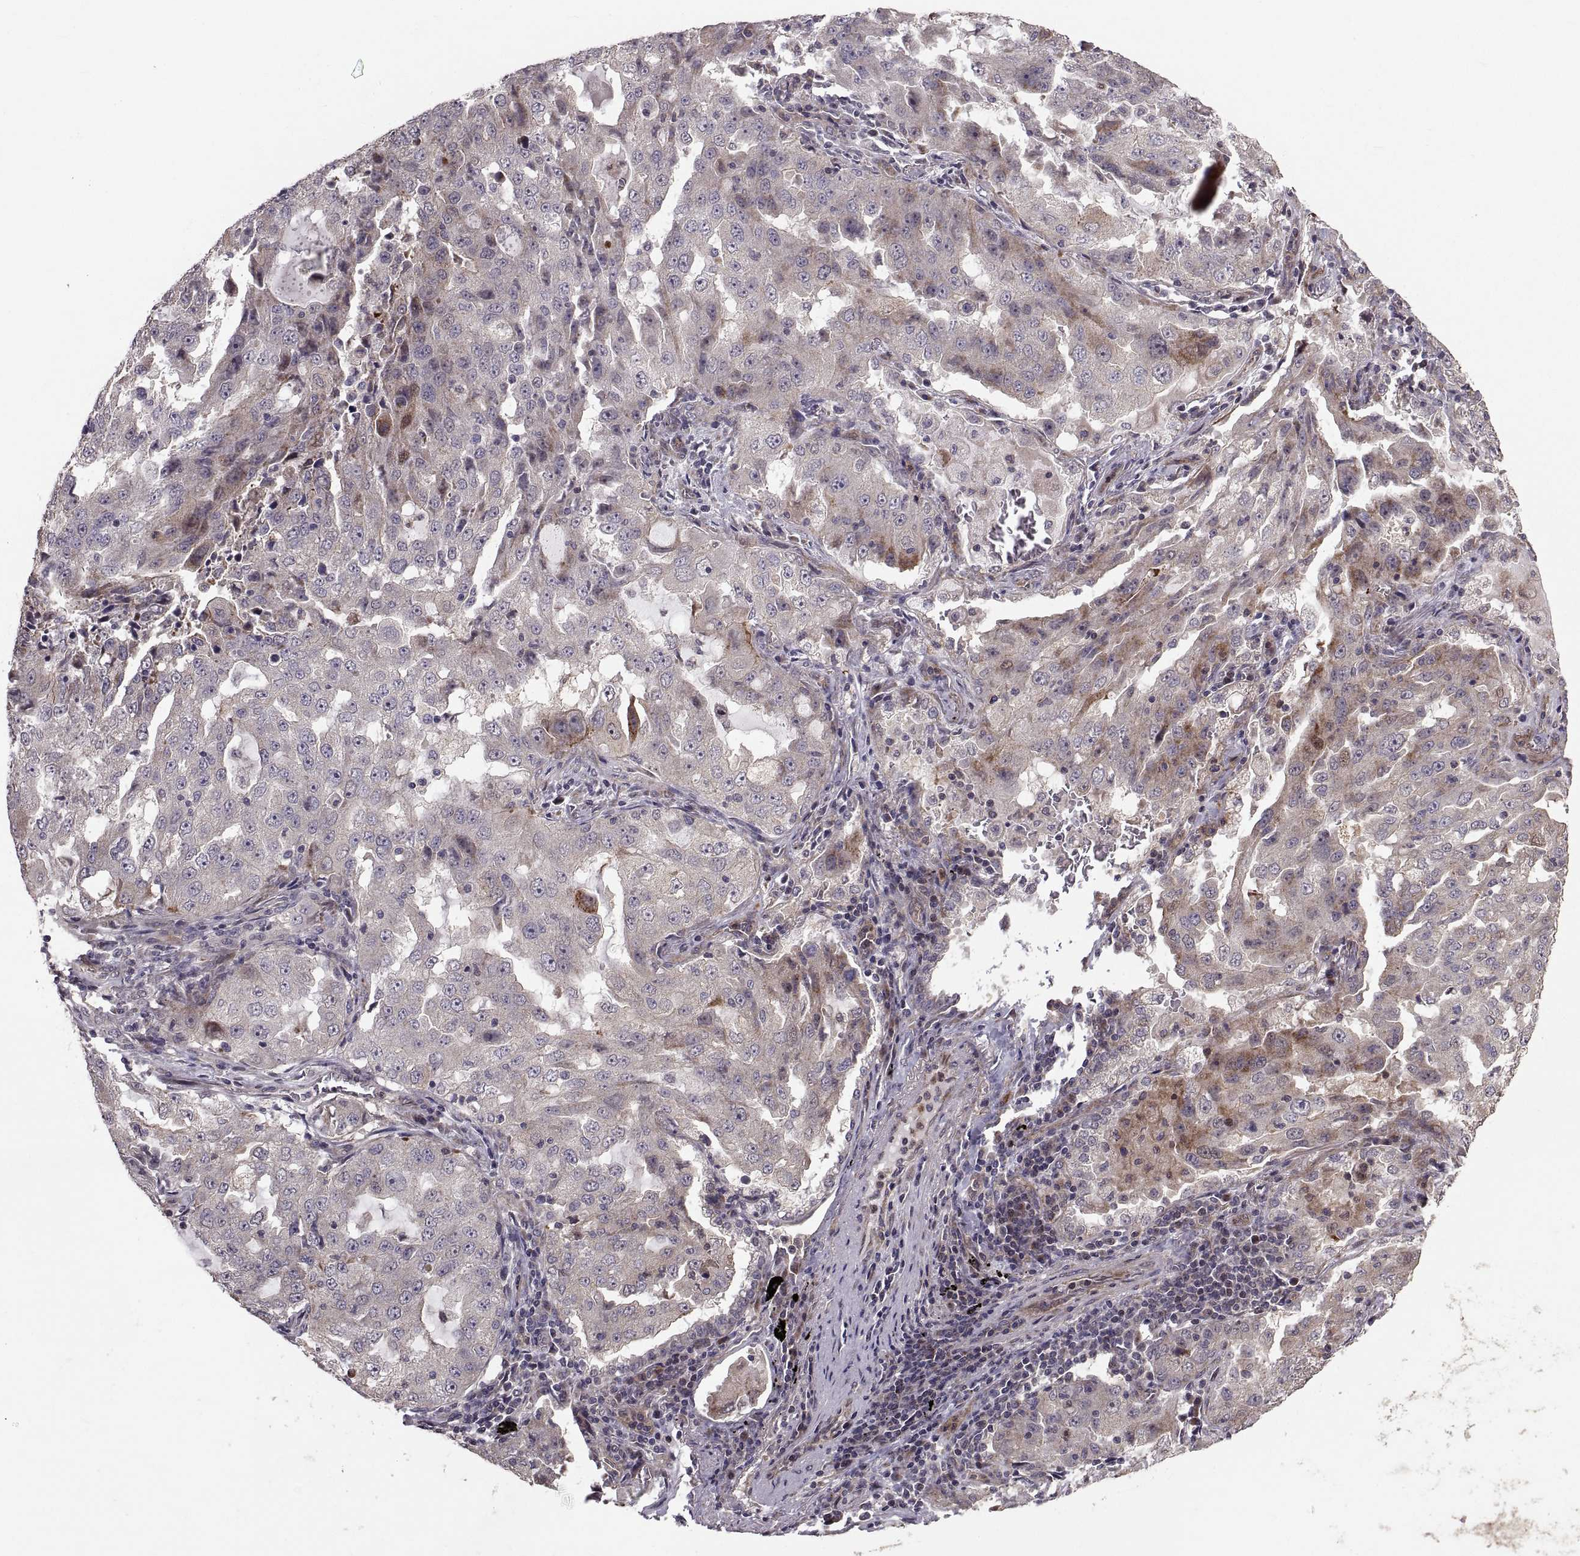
{"staining": {"intensity": "moderate", "quantity": "<25%", "location": "cytoplasmic/membranous"}, "tissue": "lung cancer", "cell_type": "Tumor cells", "image_type": "cancer", "snomed": [{"axis": "morphology", "description": "Adenocarcinoma, NOS"}, {"axis": "topography", "description": "Lung"}], "caption": "Adenocarcinoma (lung) tissue reveals moderate cytoplasmic/membranous expression in about <25% of tumor cells, visualized by immunohistochemistry.", "gene": "PMM2", "patient": {"sex": "female", "age": 61}}